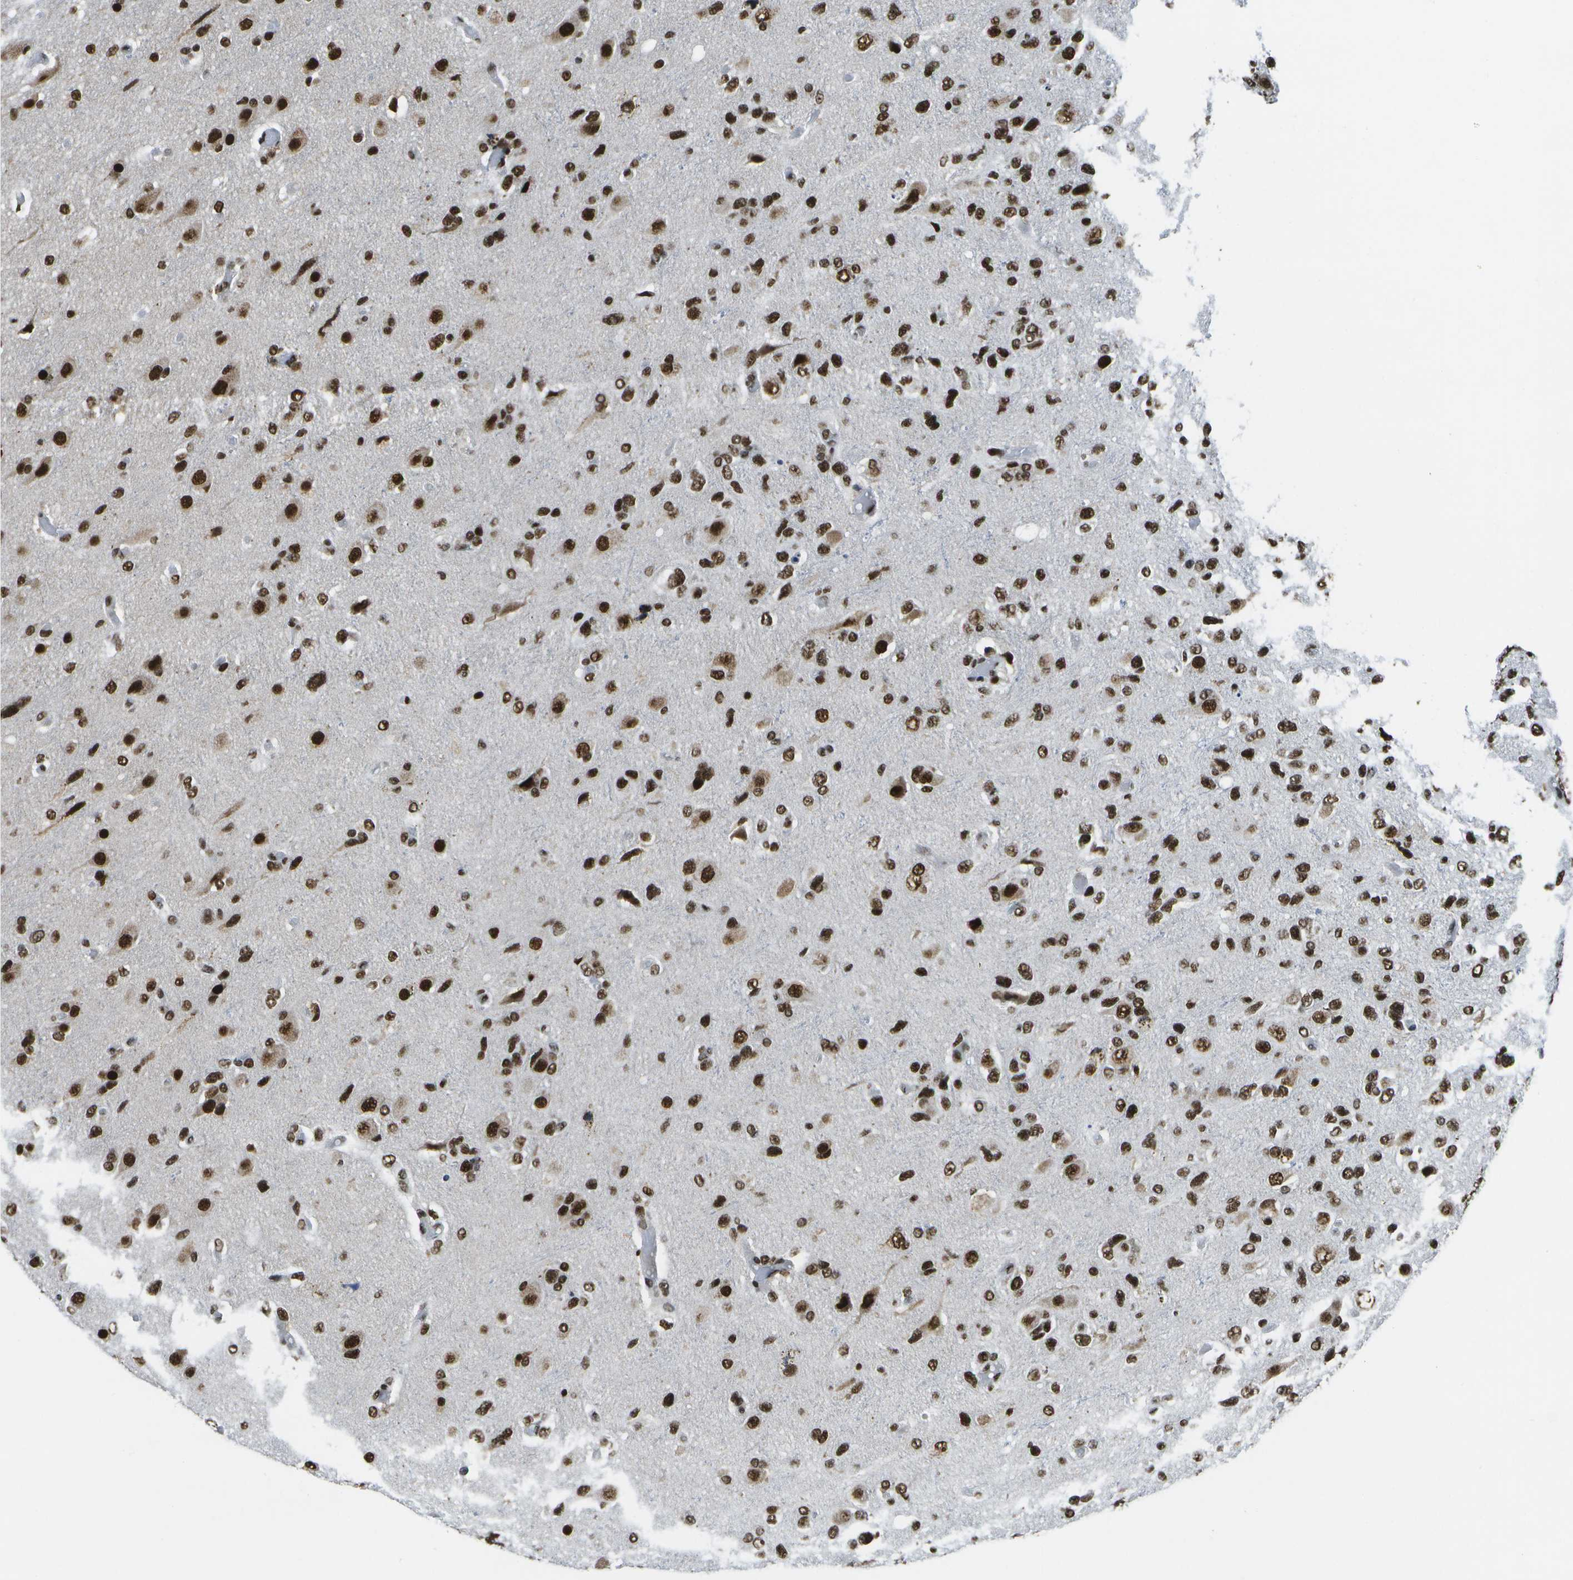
{"staining": {"intensity": "strong", "quantity": ">75%", "location": "nuclear"}, "tissue": "glioma", "cell_type": "Tumor cells", "image_type": "cancer", "snomed": [{"axis": "morphology", "description": "Glioma, malignant, High grade"}, {"axis": "topography", "description": "Brain"}], "caption": "Brown immunohistochemical staining in human glioma exhibits strong nuclear staining in about >75% of tumor cells. The staining was performed using DAB, with brown indicating positive protein expression. Nuclei are stained blue with hematoxylin.", "gene": "NSRP1", "patient": {"sex": "female", "age": 58}}